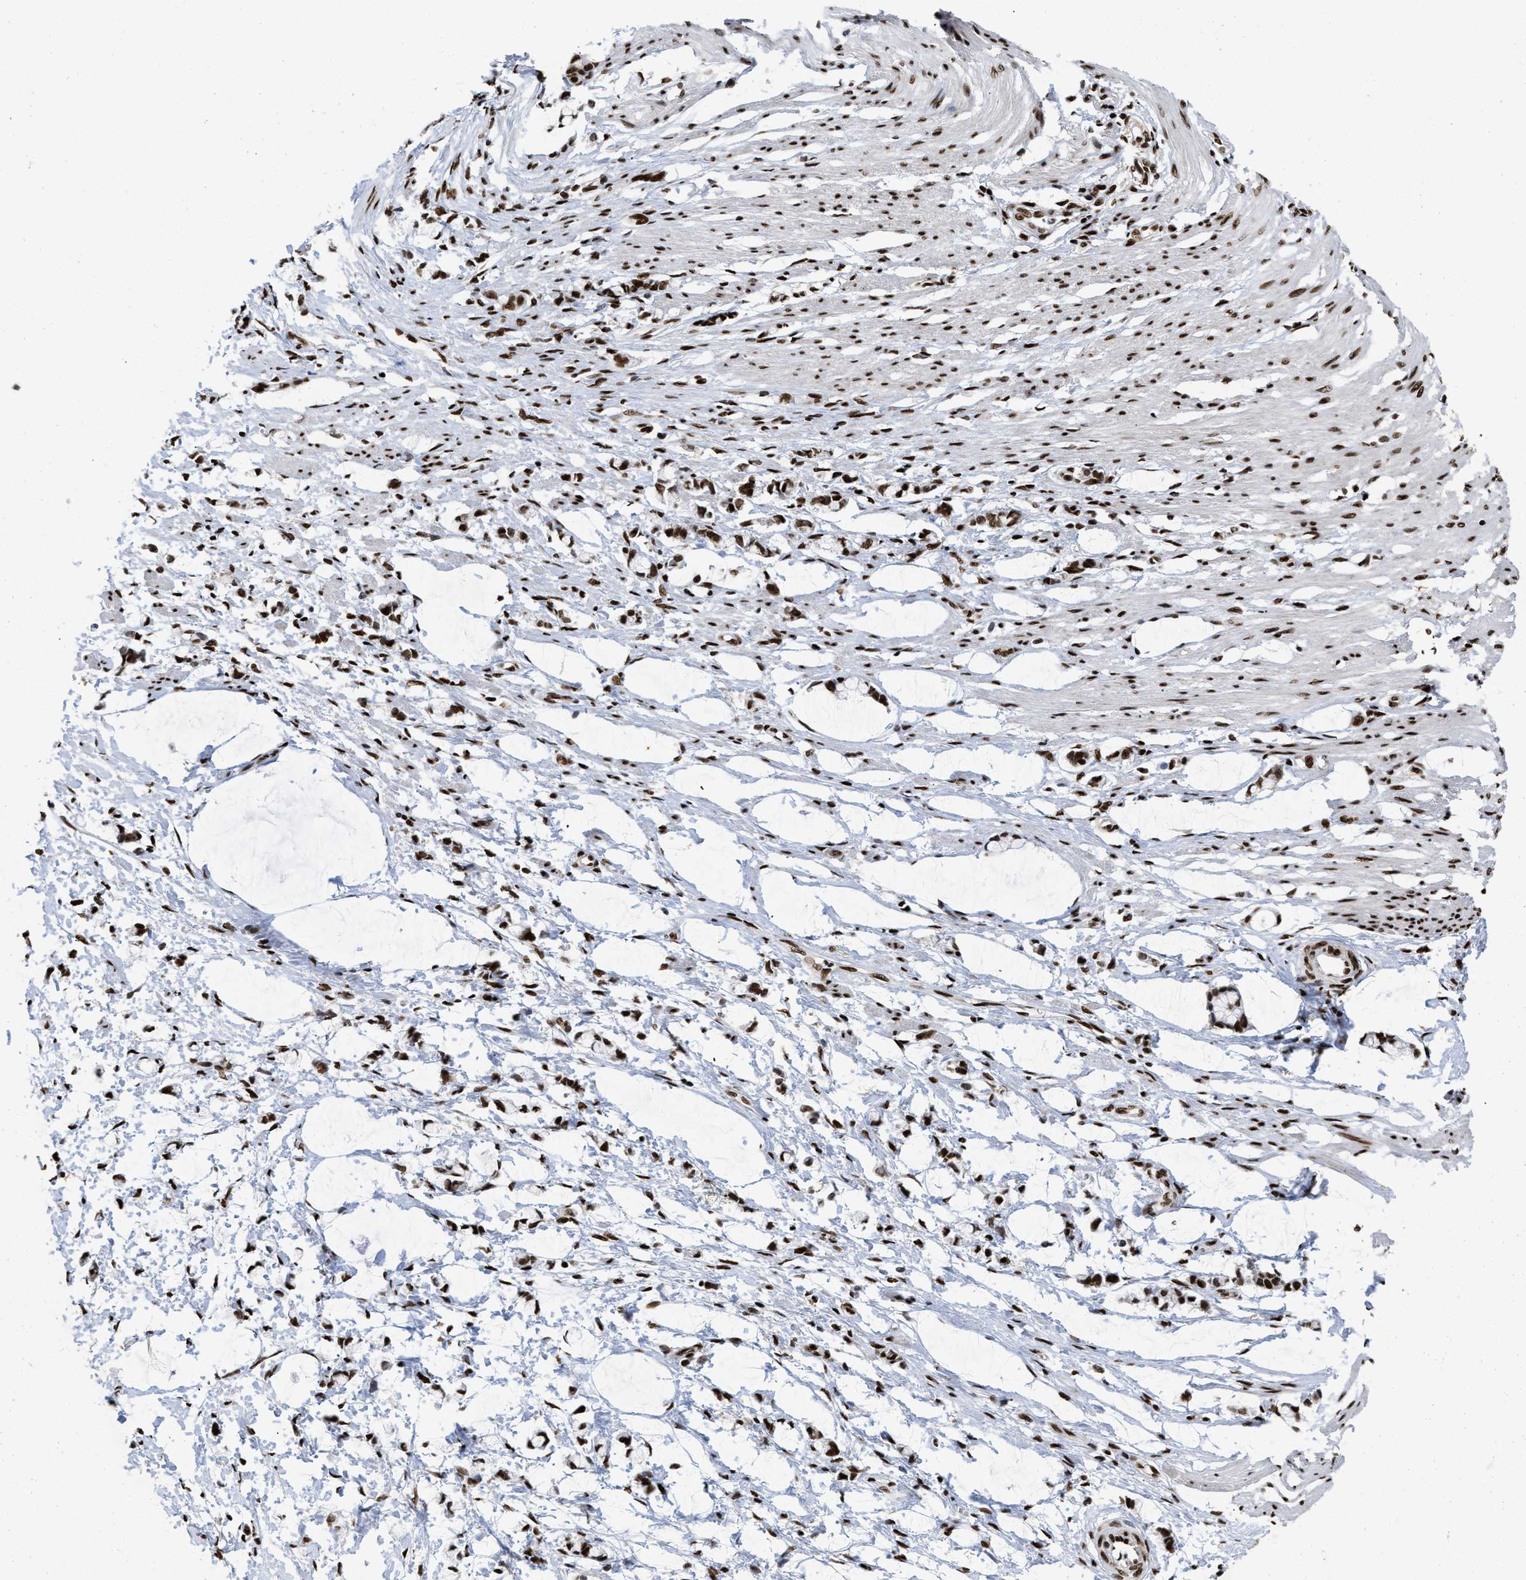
{"staining": {"intensity": "strong", "quantity": ">75%", "location": "nuclear"}, "tissue": "smooth muscle", "cell_type": "Smooth muscle cells", "image_type": "normal", "snomed": [{"axis": "morphology", "description": "Normal tissue, NOS"}, {"axis": "morphology", "description": "Adenocarcinoma, NOS"}, {"axis": "topography", "description": "Smooth muscle"}, {"axis": "topography", "description": "Colon"}], "caption": "IHC histopathology image of unremarkable smooth muscle: smooth muscle stained using immunohistochemistry exhibits high levels of strong protein expression localized specifically in the nuclear of smooth muscle cells, appearing as a nuclear brown color.", "gene": "CREB1", "patient": {"sex": "male", "age": 14}}